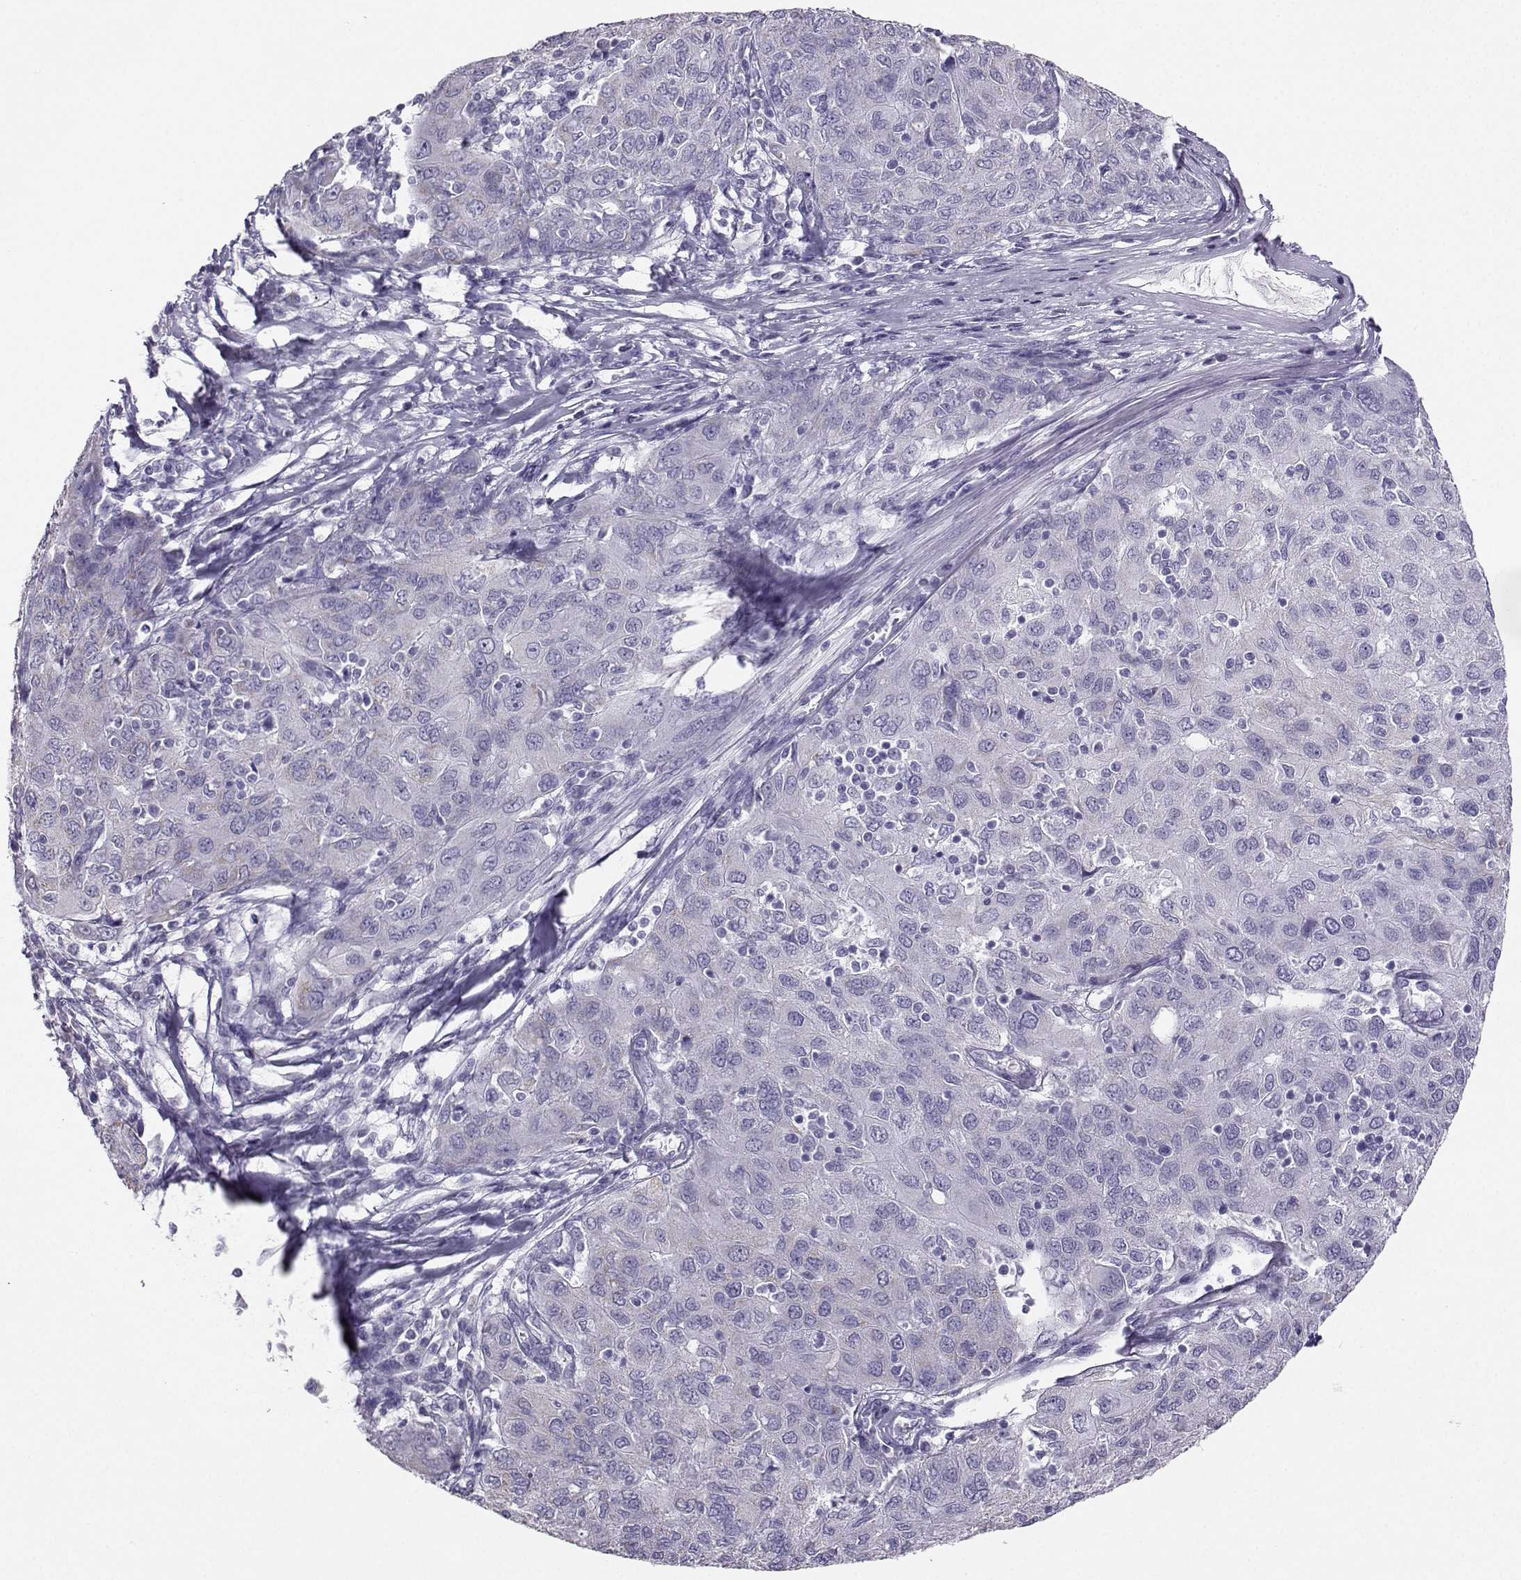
{"staining": {"intensity": "weak", "quantity": "<25%", "location": "cytoplasmic/membranous"}, "tissue": "ovarian cancer", "cell_type": "Tumor cells", "image_type": "cancer", "snomed": [{"axis": "morphology", "description": "Carcinoma, endometroid"}, {"axis": "topography", "description": "Ovary"}], "caption": "Immunohistochemical staining of human ovarian cancer (endometroid carcinoma) displays no significant positivity in tumor cells. (IHC, brightfield microscopy, high magnification).", "gene": "AVP", "patient": {"sex": "female", "age": 50}}